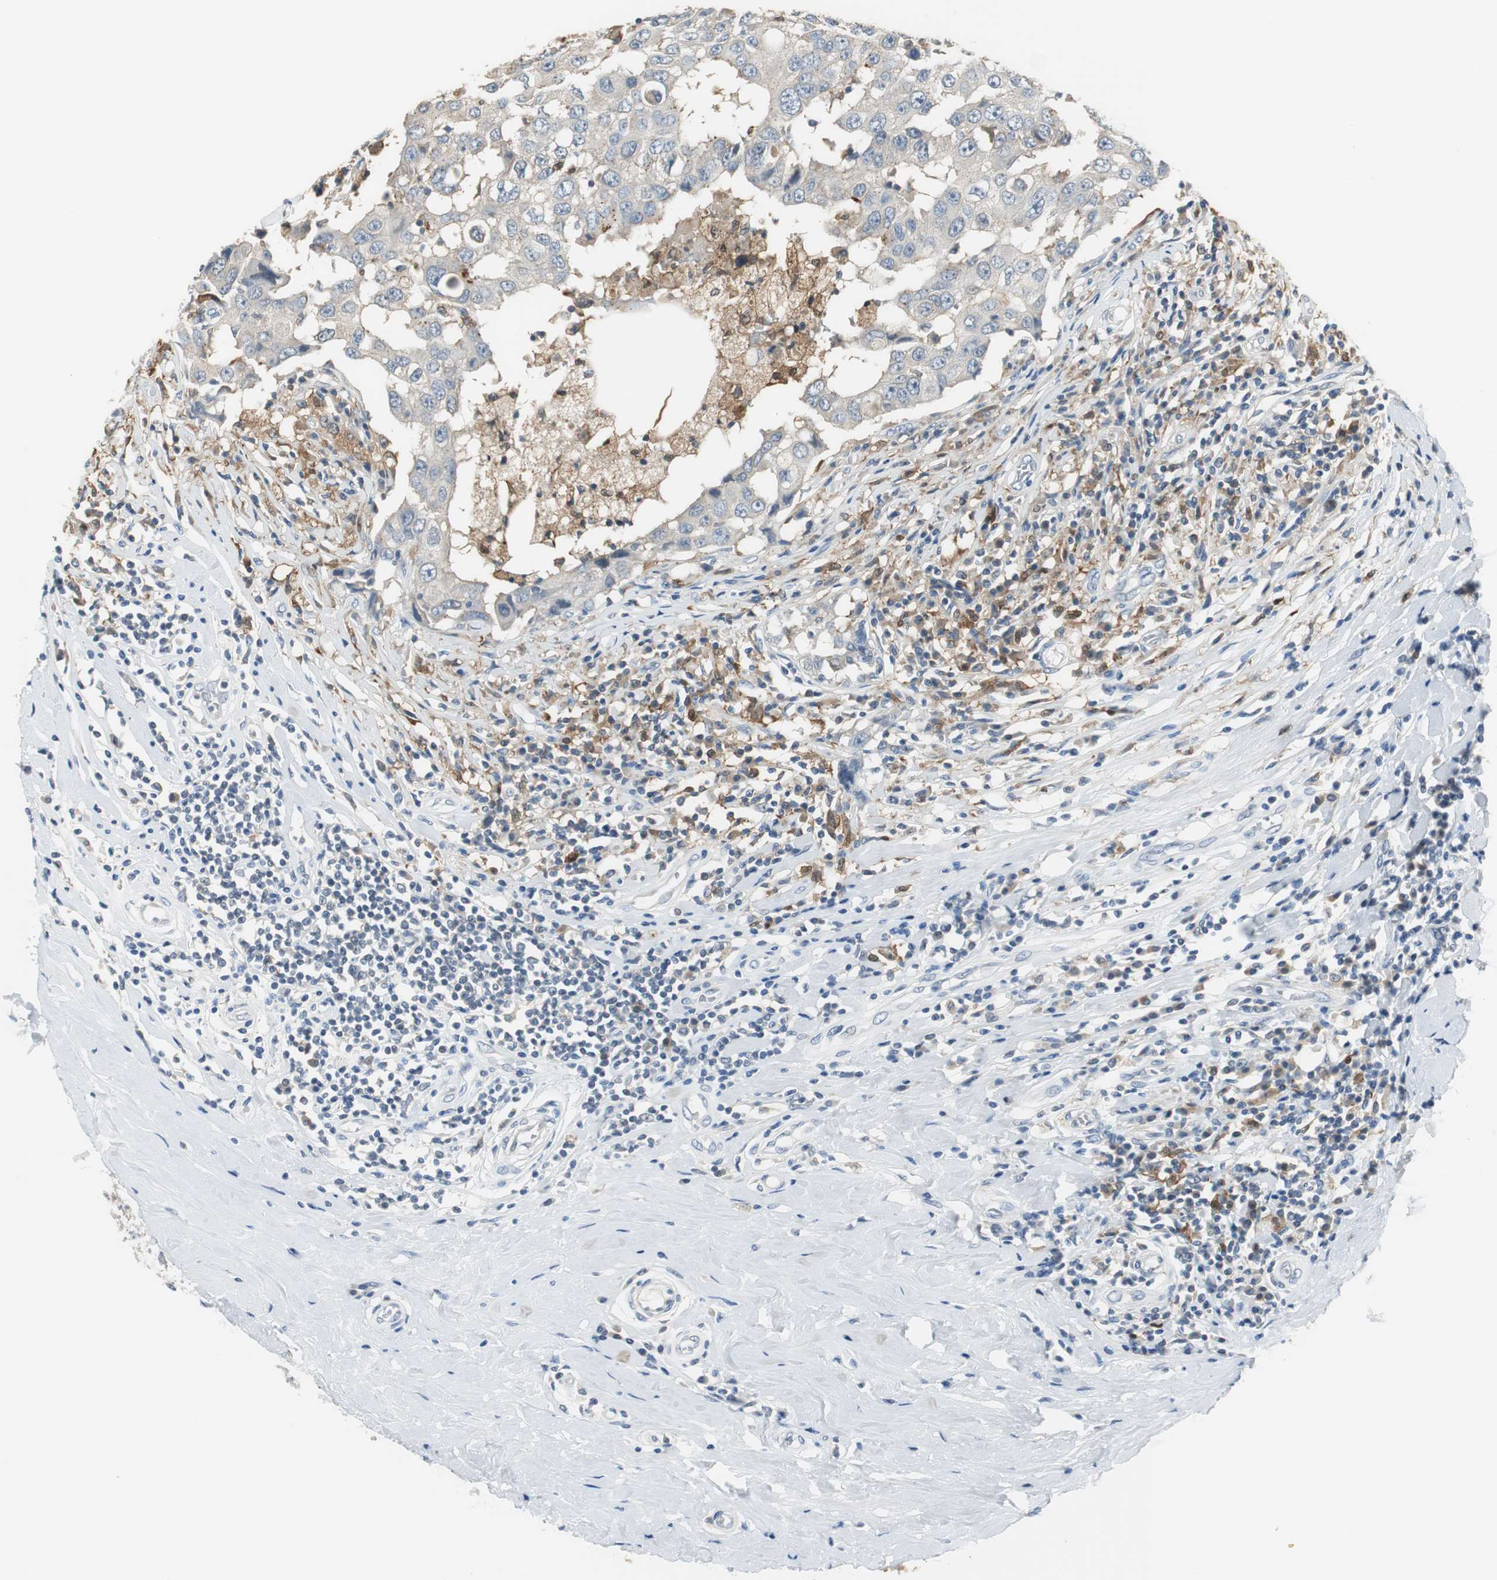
{"staining": {"intensity": "negative", "quantity": "none", "location": "none"}, "tissue": "breast cancer", "cell_type": "Tumor cells", "image_type": "cancer", "snomed": [{"axis": "morphology", "description": "Duct carcinoma"}, {"axis": "topography", "description": "Breast"}], "caption": "High power microscopy photomicrograph of an IHC micrograph of breast cancer (intraductal carcinoma), revealing no significant expression in tumor cells. The staining is performed using DAB brown chromogen with nuclei counter-stained in using hematoxylin.", "gene": "MSTO1", "patient": {"sex": "female", "age": 27}}